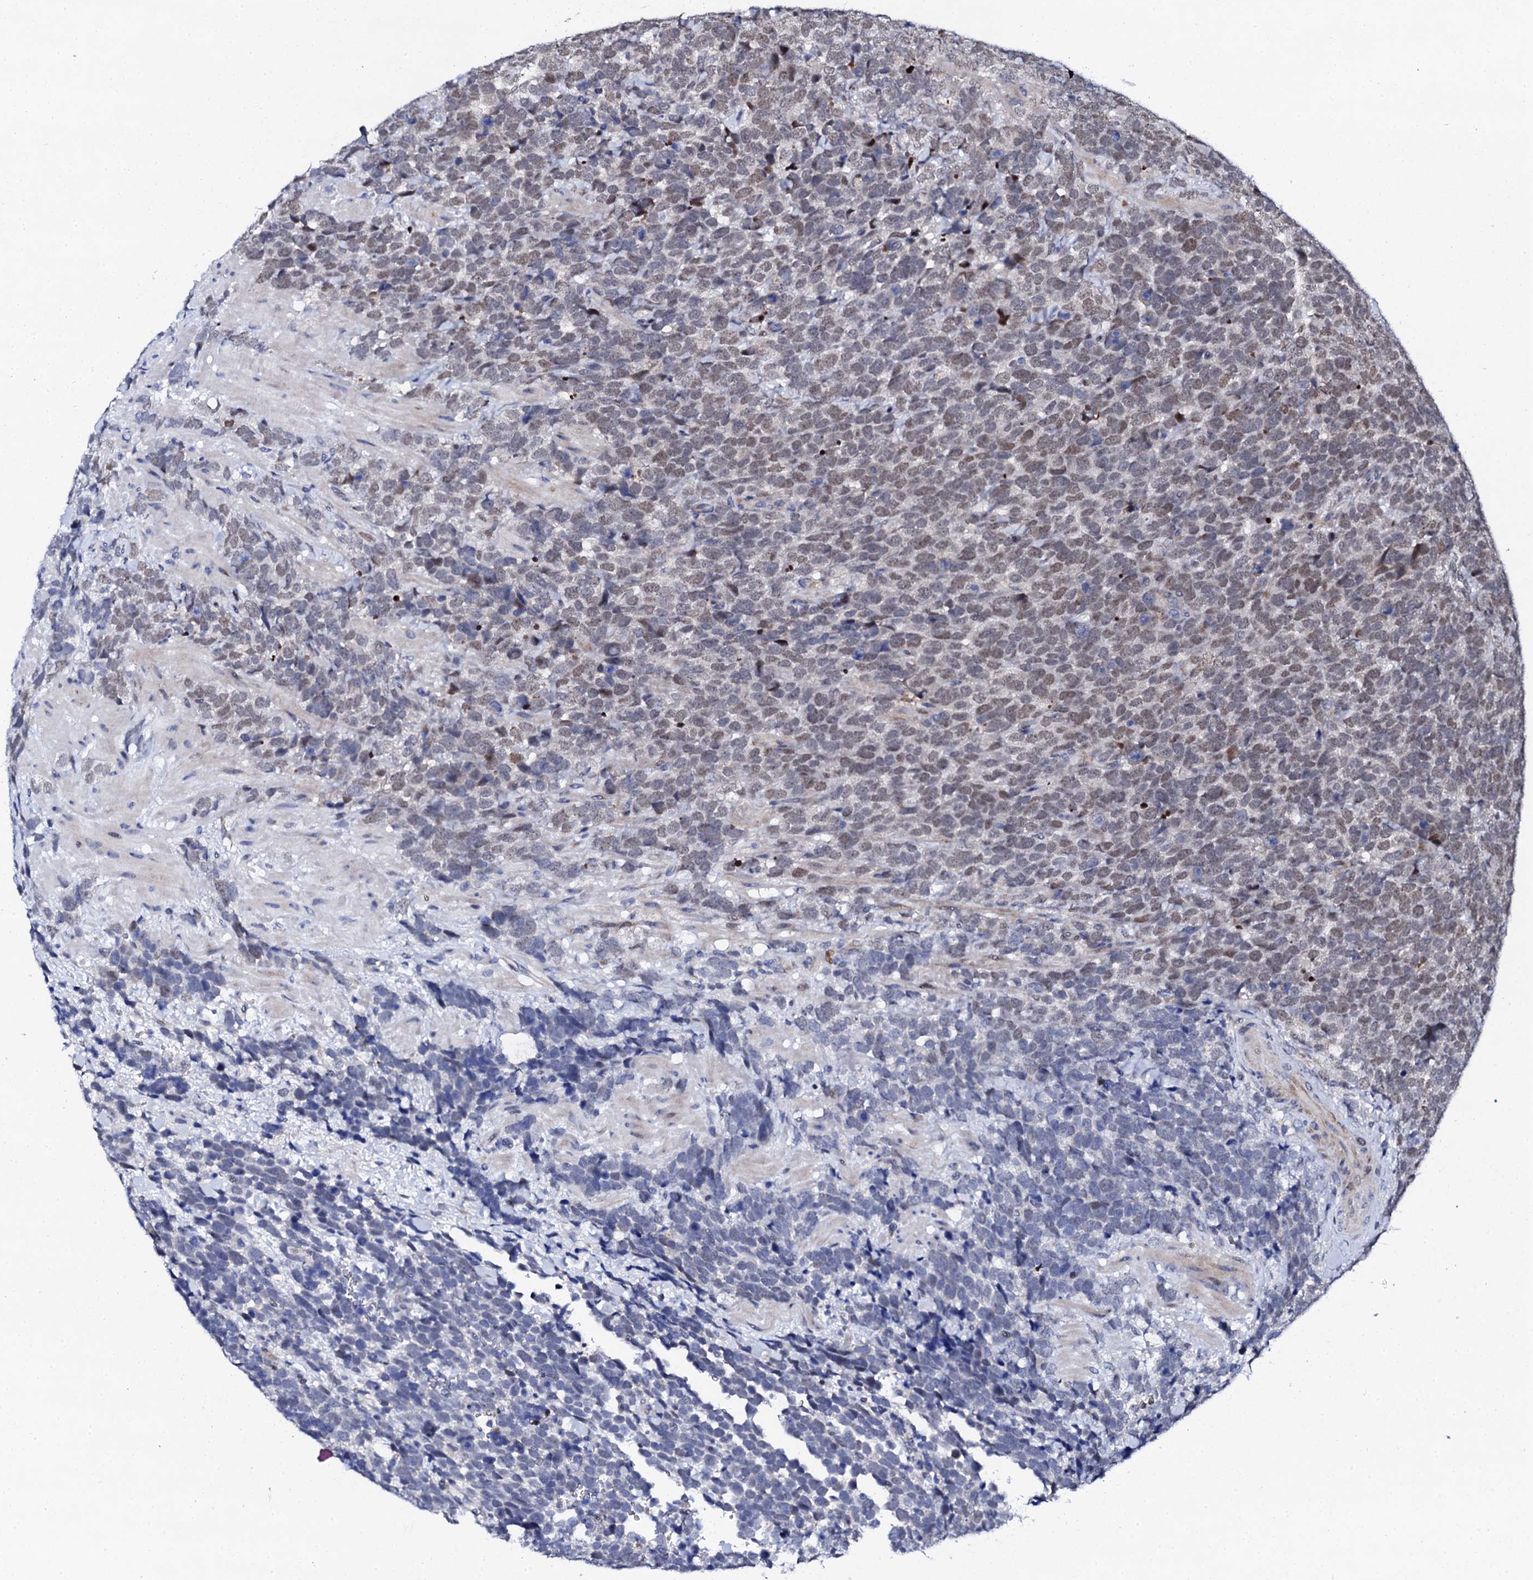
{"staining": {"intensity": "weak", "quantity": "25%-75%", "location": "nuclear"}, "tissue": "urothelial cancer", "cell_type": "Tumor cells", "image_type": "cancer", "snomed": [{"axis": "morphology", "description": "Urothelial carcinoma, High grade"}, {"axis": "topography", "description": "Urinary bladder"}], "caption": "The immunohistochemical stain highlights weak nuclear expression in tumor cells of urothelial carcinoma (high-grade) tissue.", "gene": "NUDT13", "patient": {"sex": "female", "age": 82}}